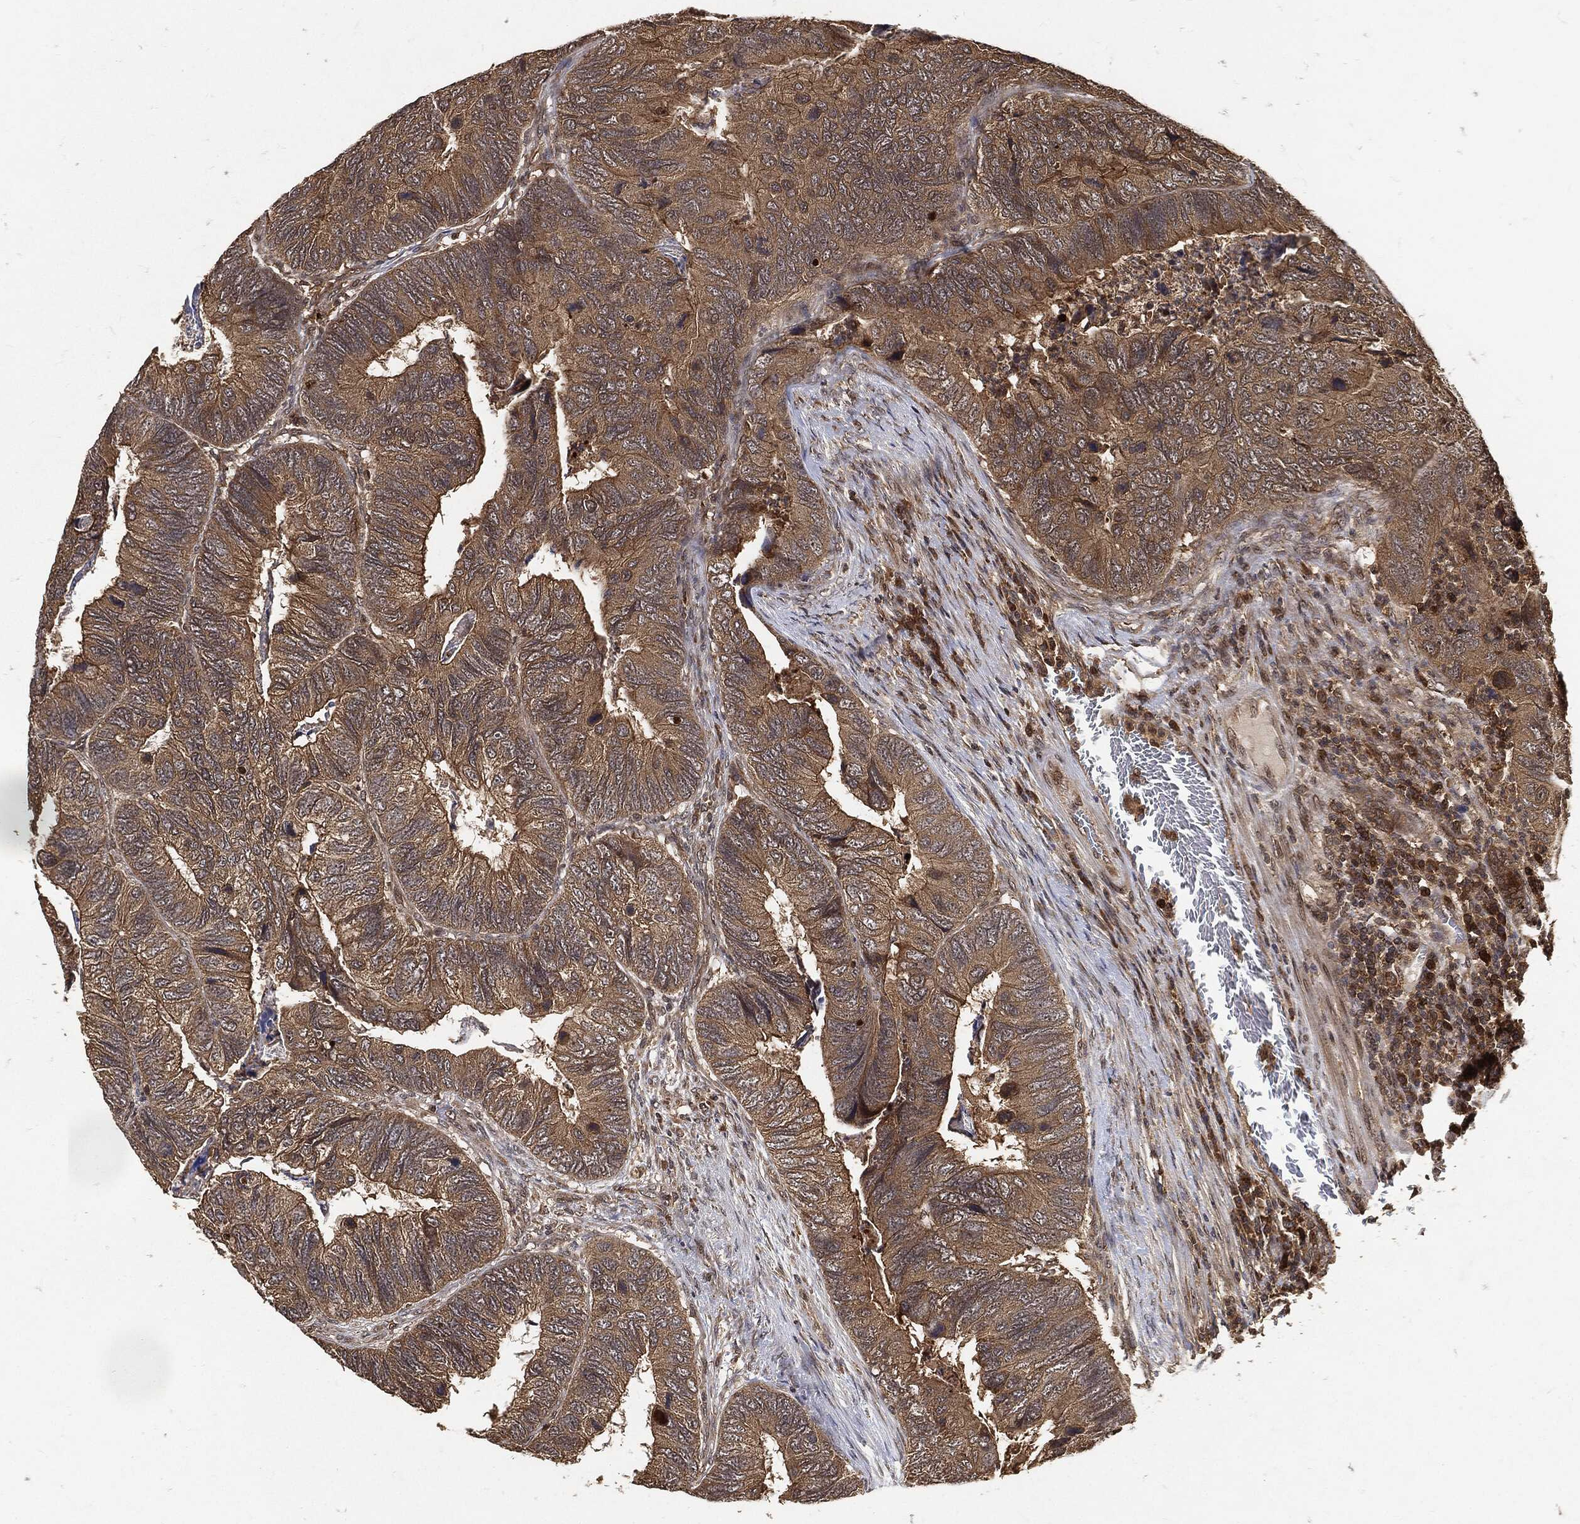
{"staining": {"intensity": "weak", "quantity": ">75%", "location": "cytoplasmic/membranous"}, "tissue": "colorectal cancer", "cell_type": "Tumor cells", "image_type": "cancer", "snomed": [{"axis": "morphology", "description": "Adenocarcinoma, NOS"}, {"axis": "topography", "description": "Colon"}], "caption": "Immunohistochemistry (DAB) staining of human colorectal adenocarcinoma shows weak cytoplasmic/membranous protein expression in about >75% of tumor cells. The staining was performed using DAB to visualize the protein expression in brown, while the nuclei were stained in blue with hematoxylin (Magnification: 20x).", "gene": "ZNF226", "patient": {"sex": "female", "age": 67}}